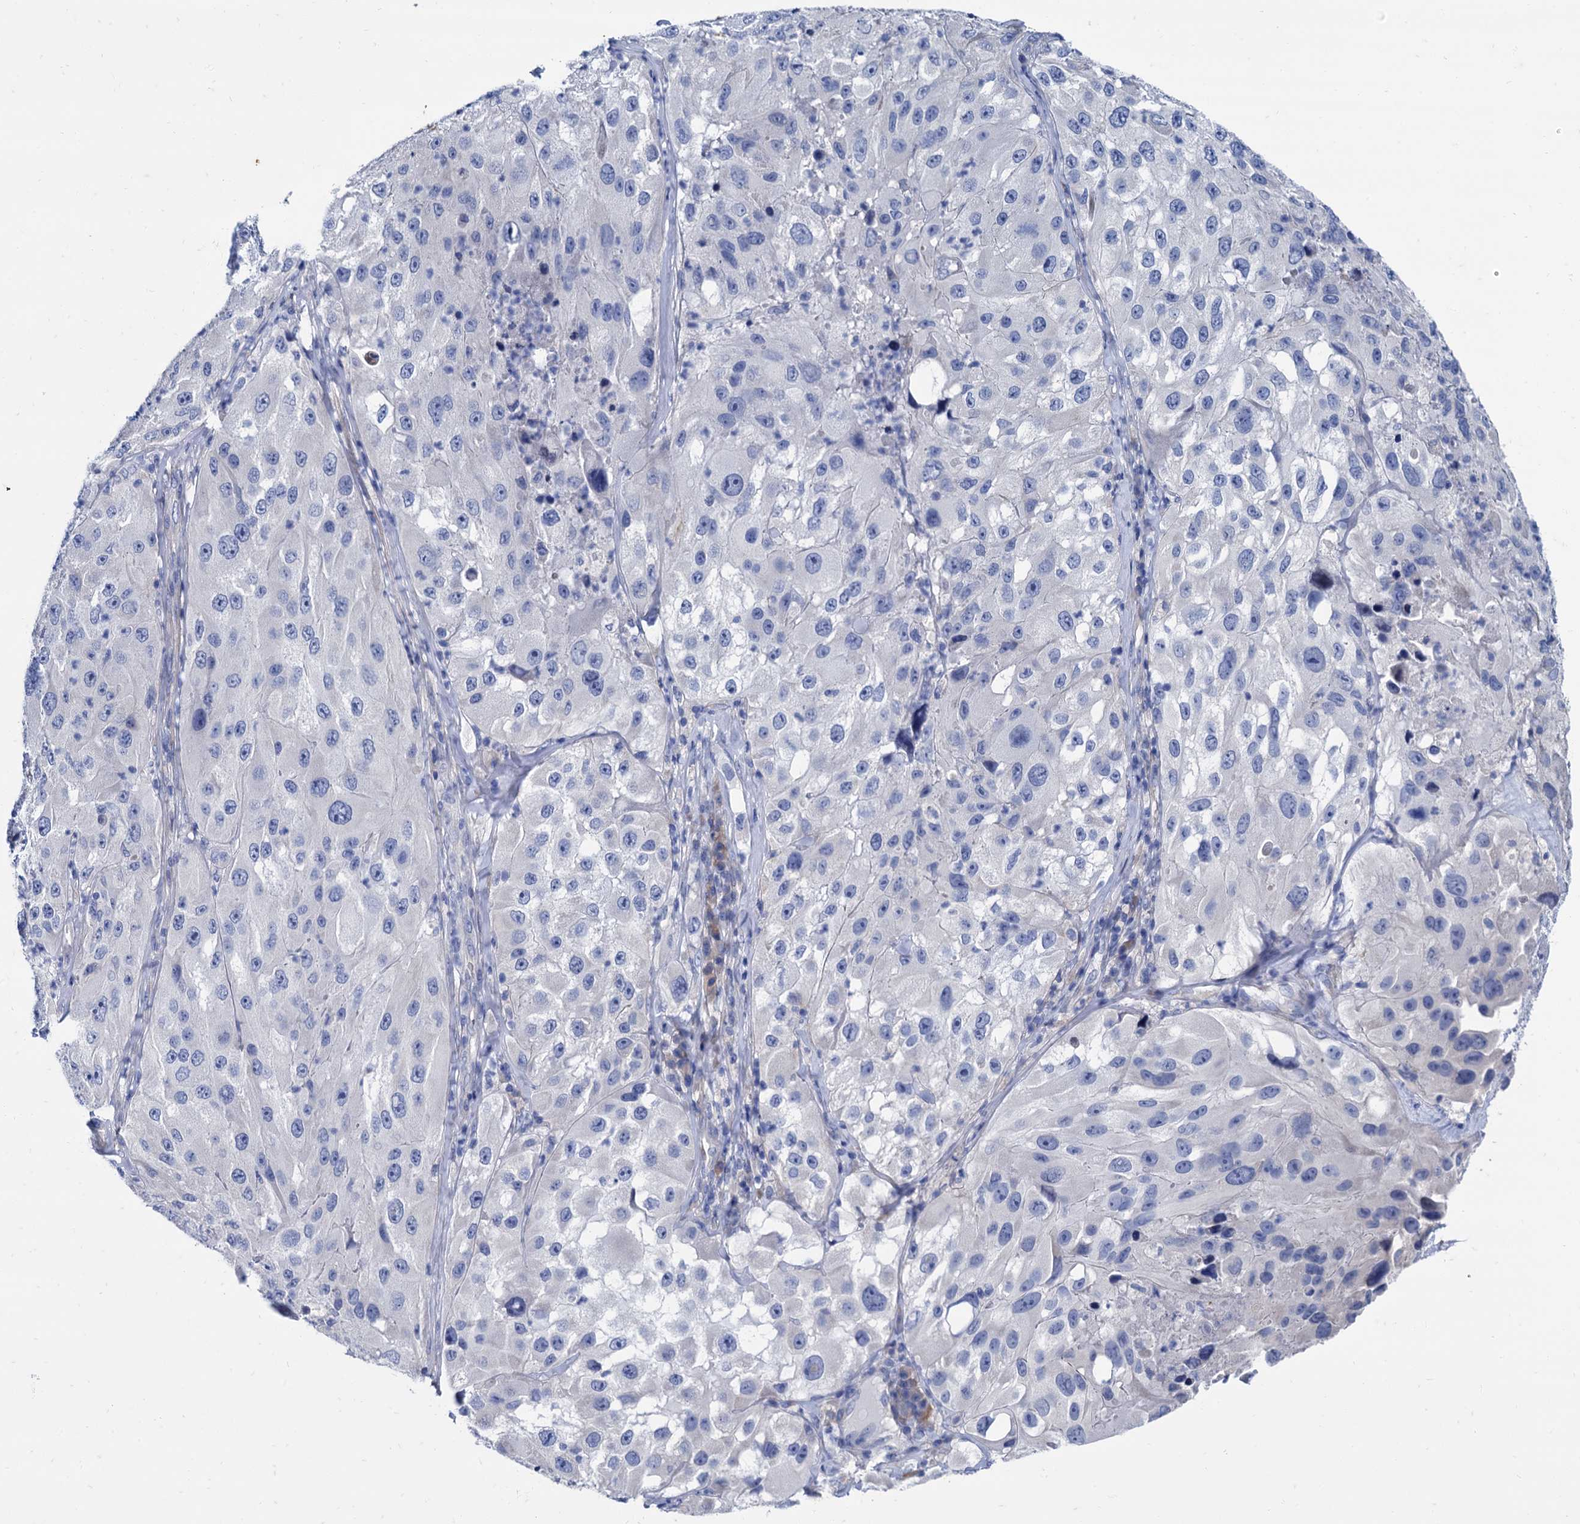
{"staining": {"intensity": "negative", "quantity": "none", "location": "none"}, "tissue": "melanoma", "cell_type": "Tumor cells", "image_type": "cancer", "snomed": [{"axis": "morphology", "description": "Malignant melanoma, Metastatic site"}, {"axis": "topography", "description": "Lymph node"}], "caption": "Melanoma was stained to show a protein in brown. There is no significant expression in tumor cells.", "gene": "FOXR2", "patient": {"sex": "male", "age": 62}}